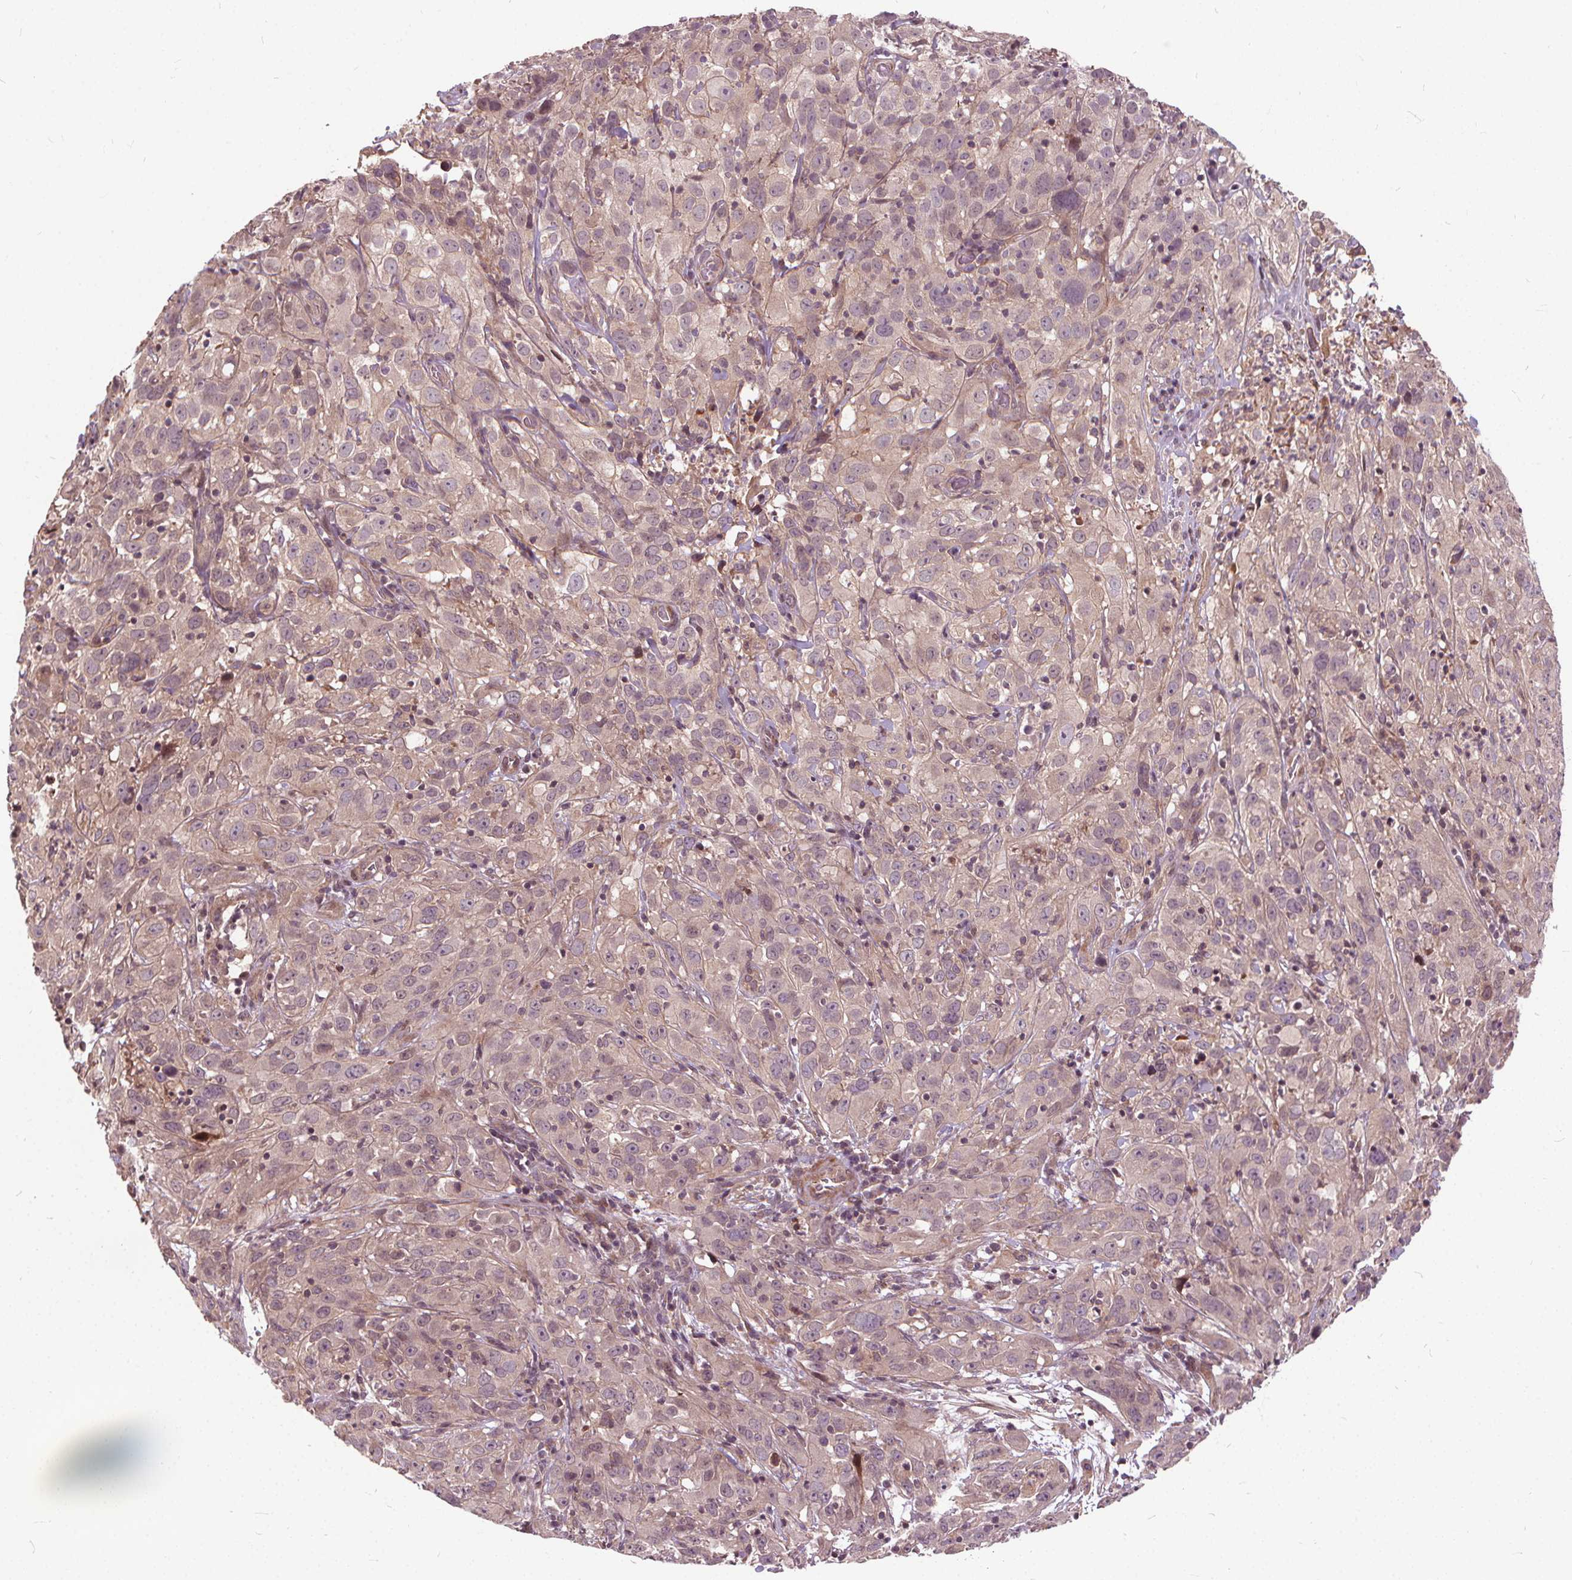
{"staining": {"intensity": "weak", "quantity": ">75%", "location": "cytoplasmic/membranous"}, "tissue": "cervical cancer", "cell_type": "Tumor cells", "image_type": "cancer", "snomed": [{"axis": "morphology", "description": "Squamous cell carcinoma, NOS"}, {"axis": "topography", "description": "Cervix"}], "caption": "There is low levels of weak cytoplasmic/membranous positivity in tumor cells of cervical cancer (squamous cell carcinoma), as demonstrated by immunohistochemical staining (brown color).", "gene": "INPP5E", "patient": {"sex": "female", "age": 32}}